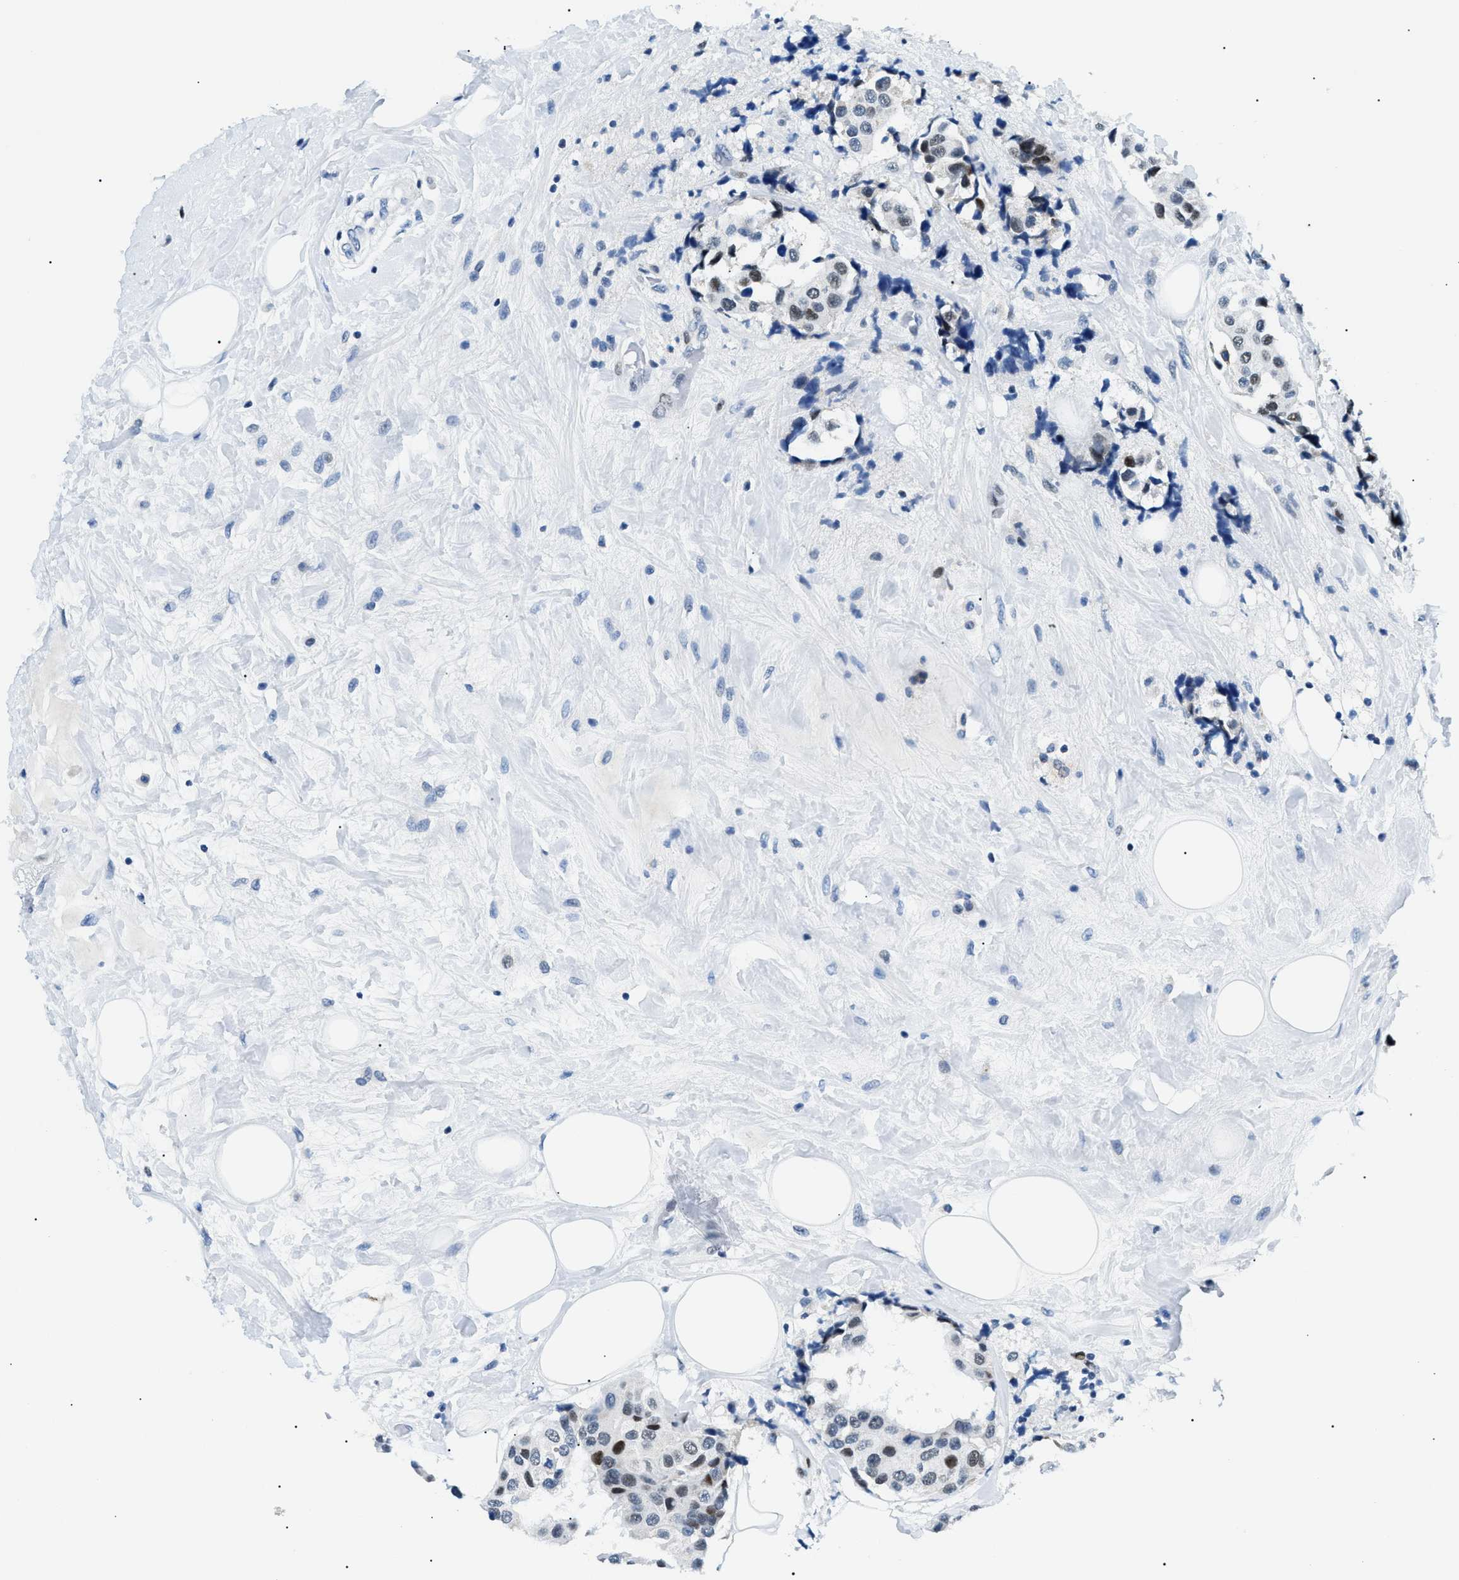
{"staining": {"intensity": "moderate", "quantity": "<25%", "location": "nuclear"}, "tissue": "breast cancer", "cell_type": "Tumor cells", "image_type": "cancer", "snomed": [{"axis": "morphology", "description": "Normal tissue, NOS"}, {"axis": "morphology", "description": "Duct carcinoma"}, {"axis": "topography", "description": "Breast"}], "caption": "Tumor cells demonstrate low levels of moderate nuclear expression in approximately <25% of cells in human breast cancer (intraductal carcinoma).", "gene": "SMARCC1", "patient": {"sex": "female", "age": 39}}